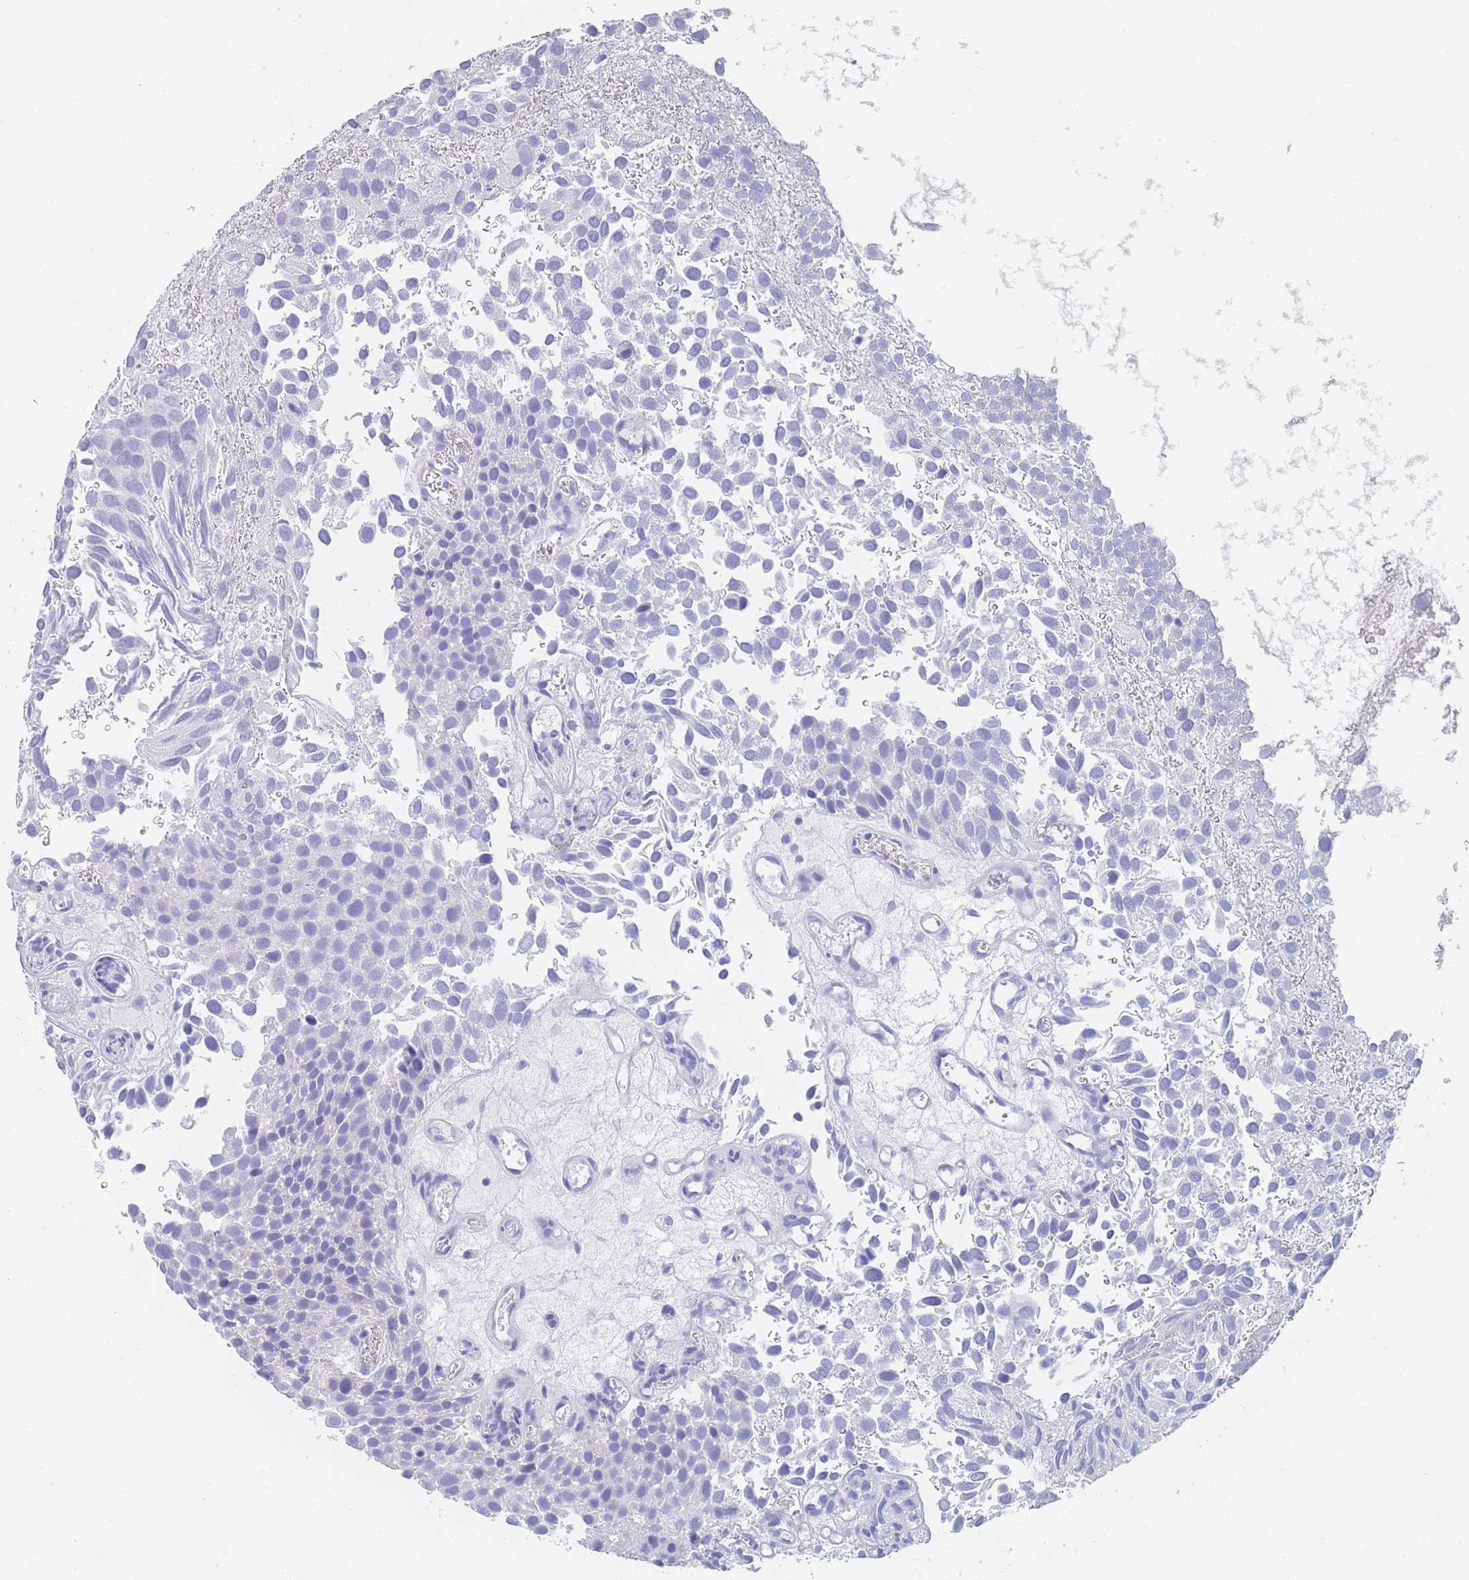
{"staining": {"intensity": "negative", "quantity": "none", "location": "none"}, "tissue": "urothelial cancer", "cell_type": "Tumor cells", "image_type": "cancer", "snomed": [{"axis": "morphology", "description": "Urothelial carcinoma, Low grade"}, {"axis": "topography", "description": "Urinary bladder"}], "caption": "The immunohistochemistry (IHC) image has no significant expression in tumor cells of low-grade urothelial carcinoma tissue.", "gene": "LRRC37A", "patient": {"sex": "male", "age": 88}}